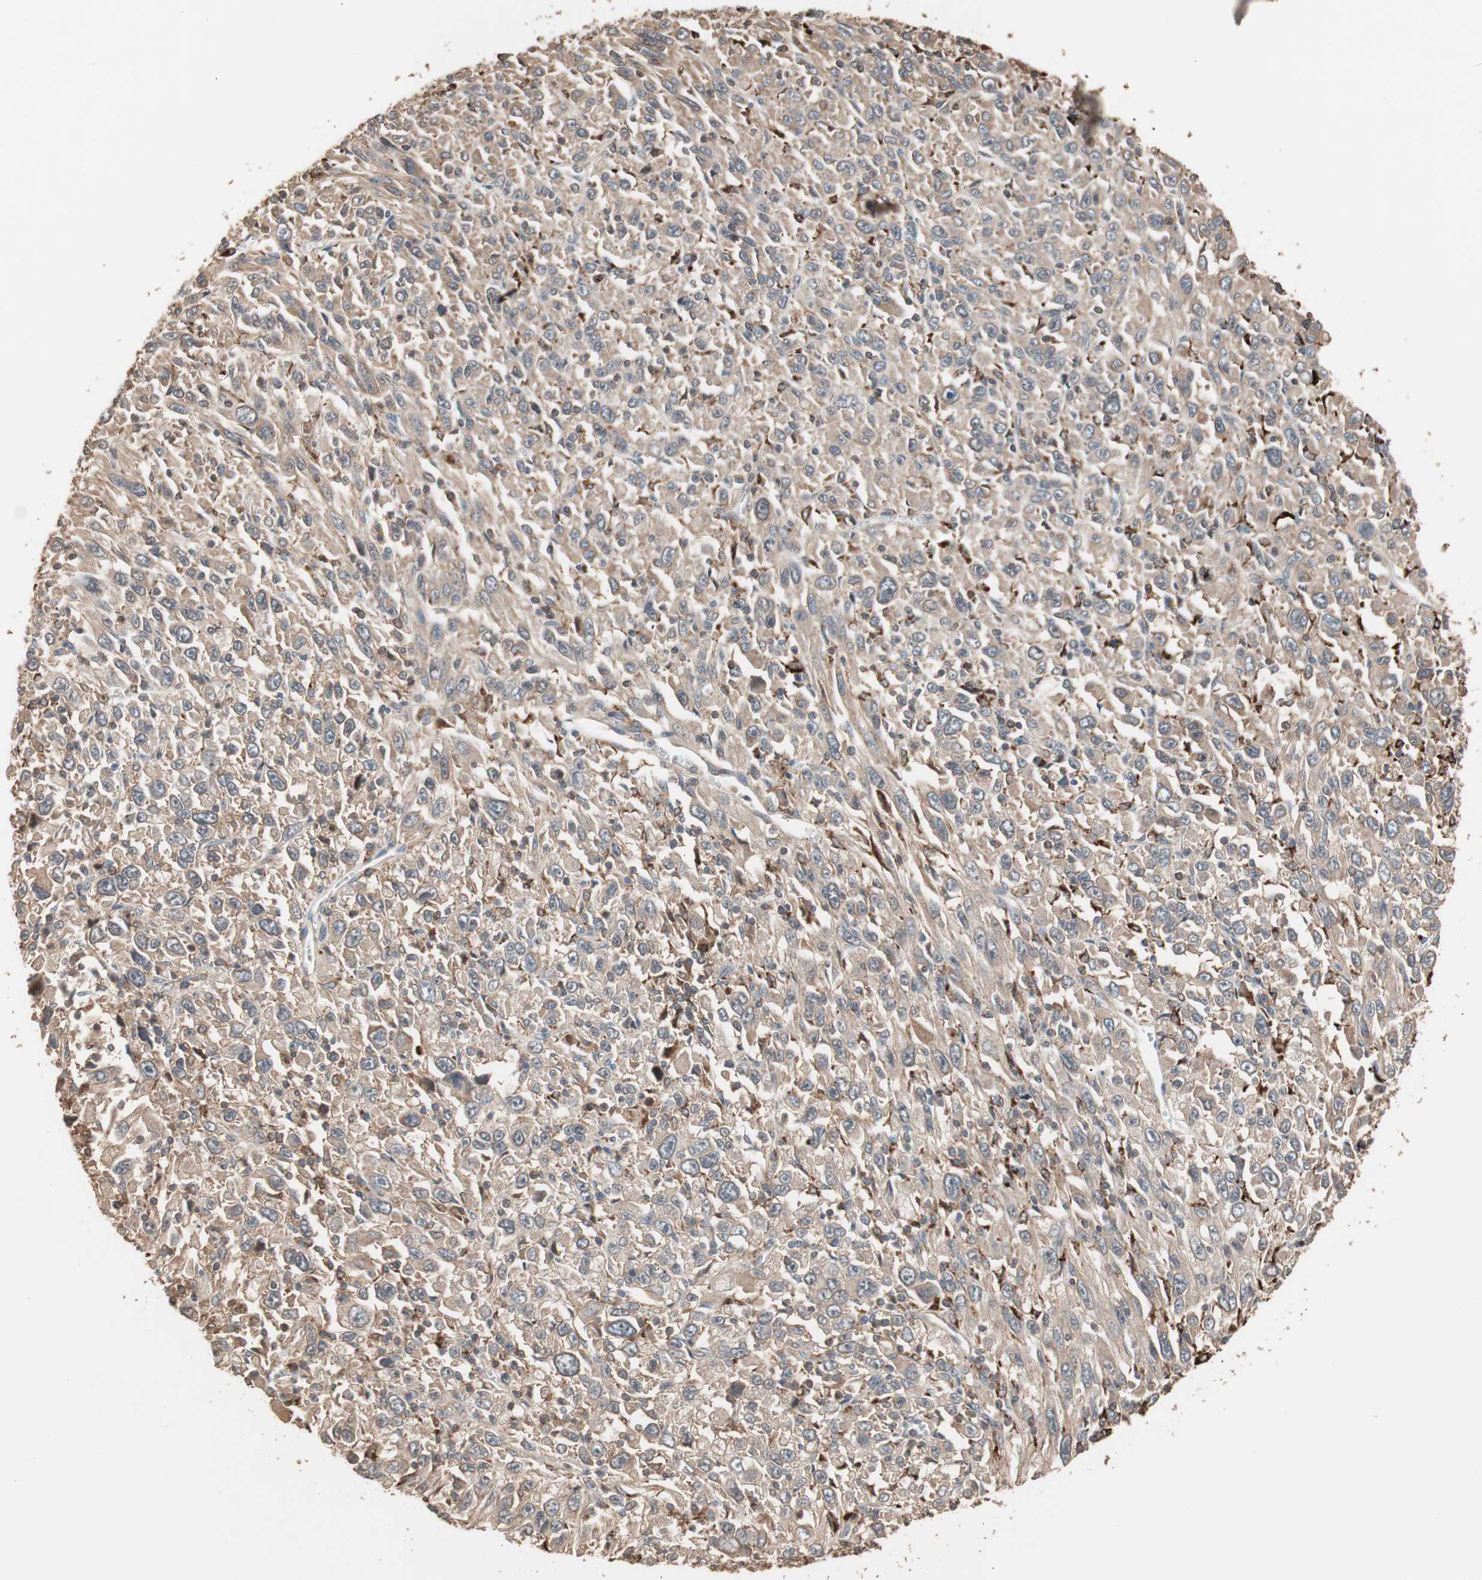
{"staining": {"intensity": "weak", "quantity": ">75%", "location": "cytoplasmic/membranous"}, "tissue": "melanoma", "cell_type": "Tumor cells", "image_type": "cancer", "snomed": [{"axis": "morphology", "description": "Malignant melanoma, Metastatic site"}, {"axis": "topography", "description": "Skin"}], "caption": "Immunohistochemical staining of human malignant melanoma (metastatic site) demonstrates low levels of weak cytoplasmic/membranous staining in about >75% of tumor cells.", "gene": "CCT3", "patient": {"sex": "female", "age": 56}}